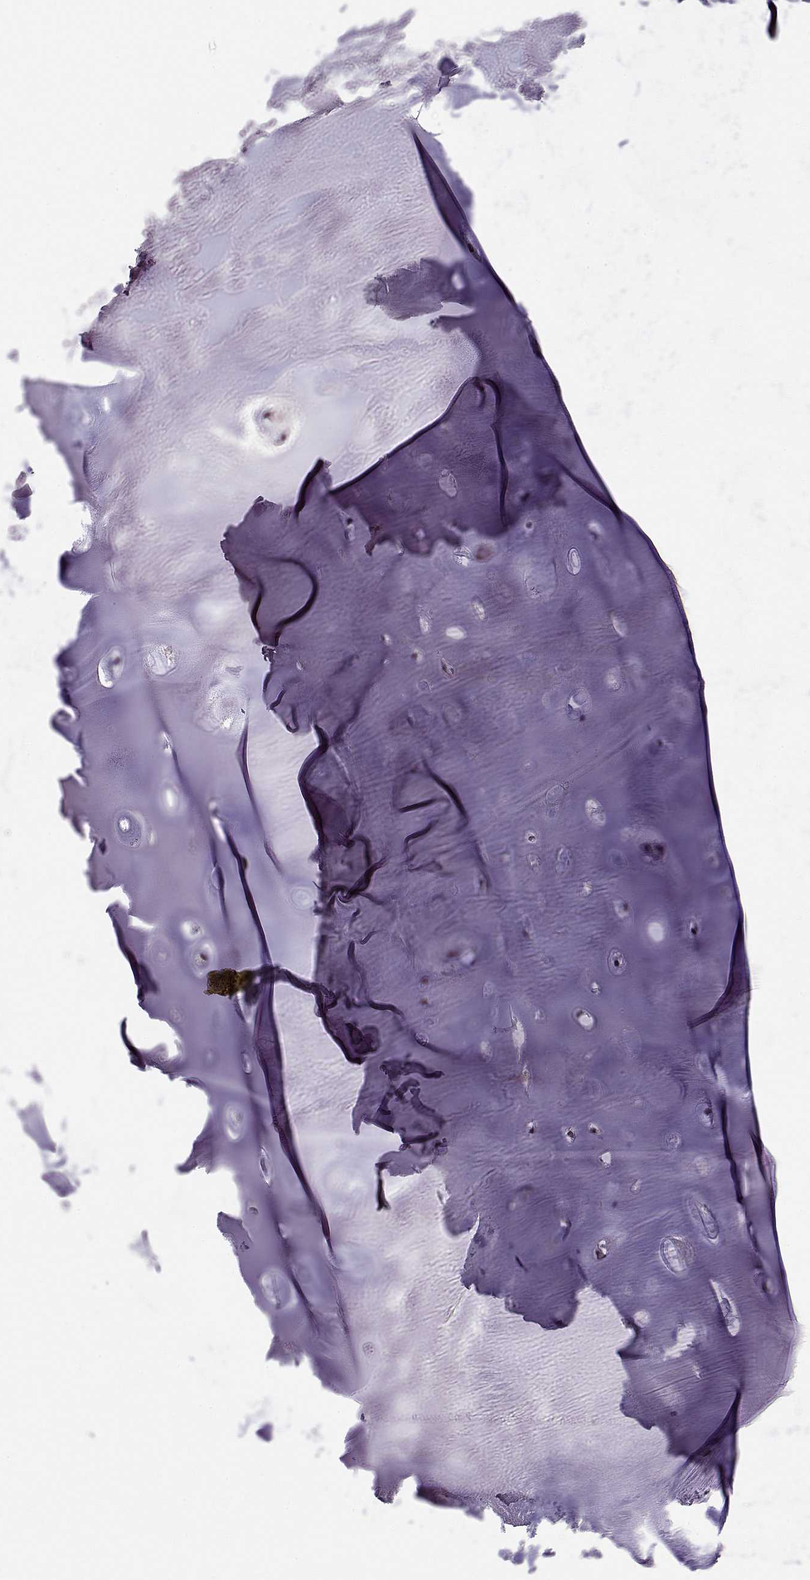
{"staining": {"intensity": "negative", "quantity": "none", "location": "none"}, "tissue": "soft tissue", "cell_type": "Chondrocytes", "image_type": "normal", "snomed": [{"axis": "morphology", "description": "Normal tissue, NOS"}, {"axis": "morphology", "description": "Squamous cell carcinoma, NOS"}, {"axis": "topography", "description": "Cartilage tissue"}, {"axis": "topography", "description": "Lung"}], "caption": "A micrograph of human soft tissue is negative for staining in chondrocytes. (DAB immunohistochemistry visualized using brightfield microscopy, high magnification).", "gene": "POLI", "patient": {"sex": "male", "age": 66}}